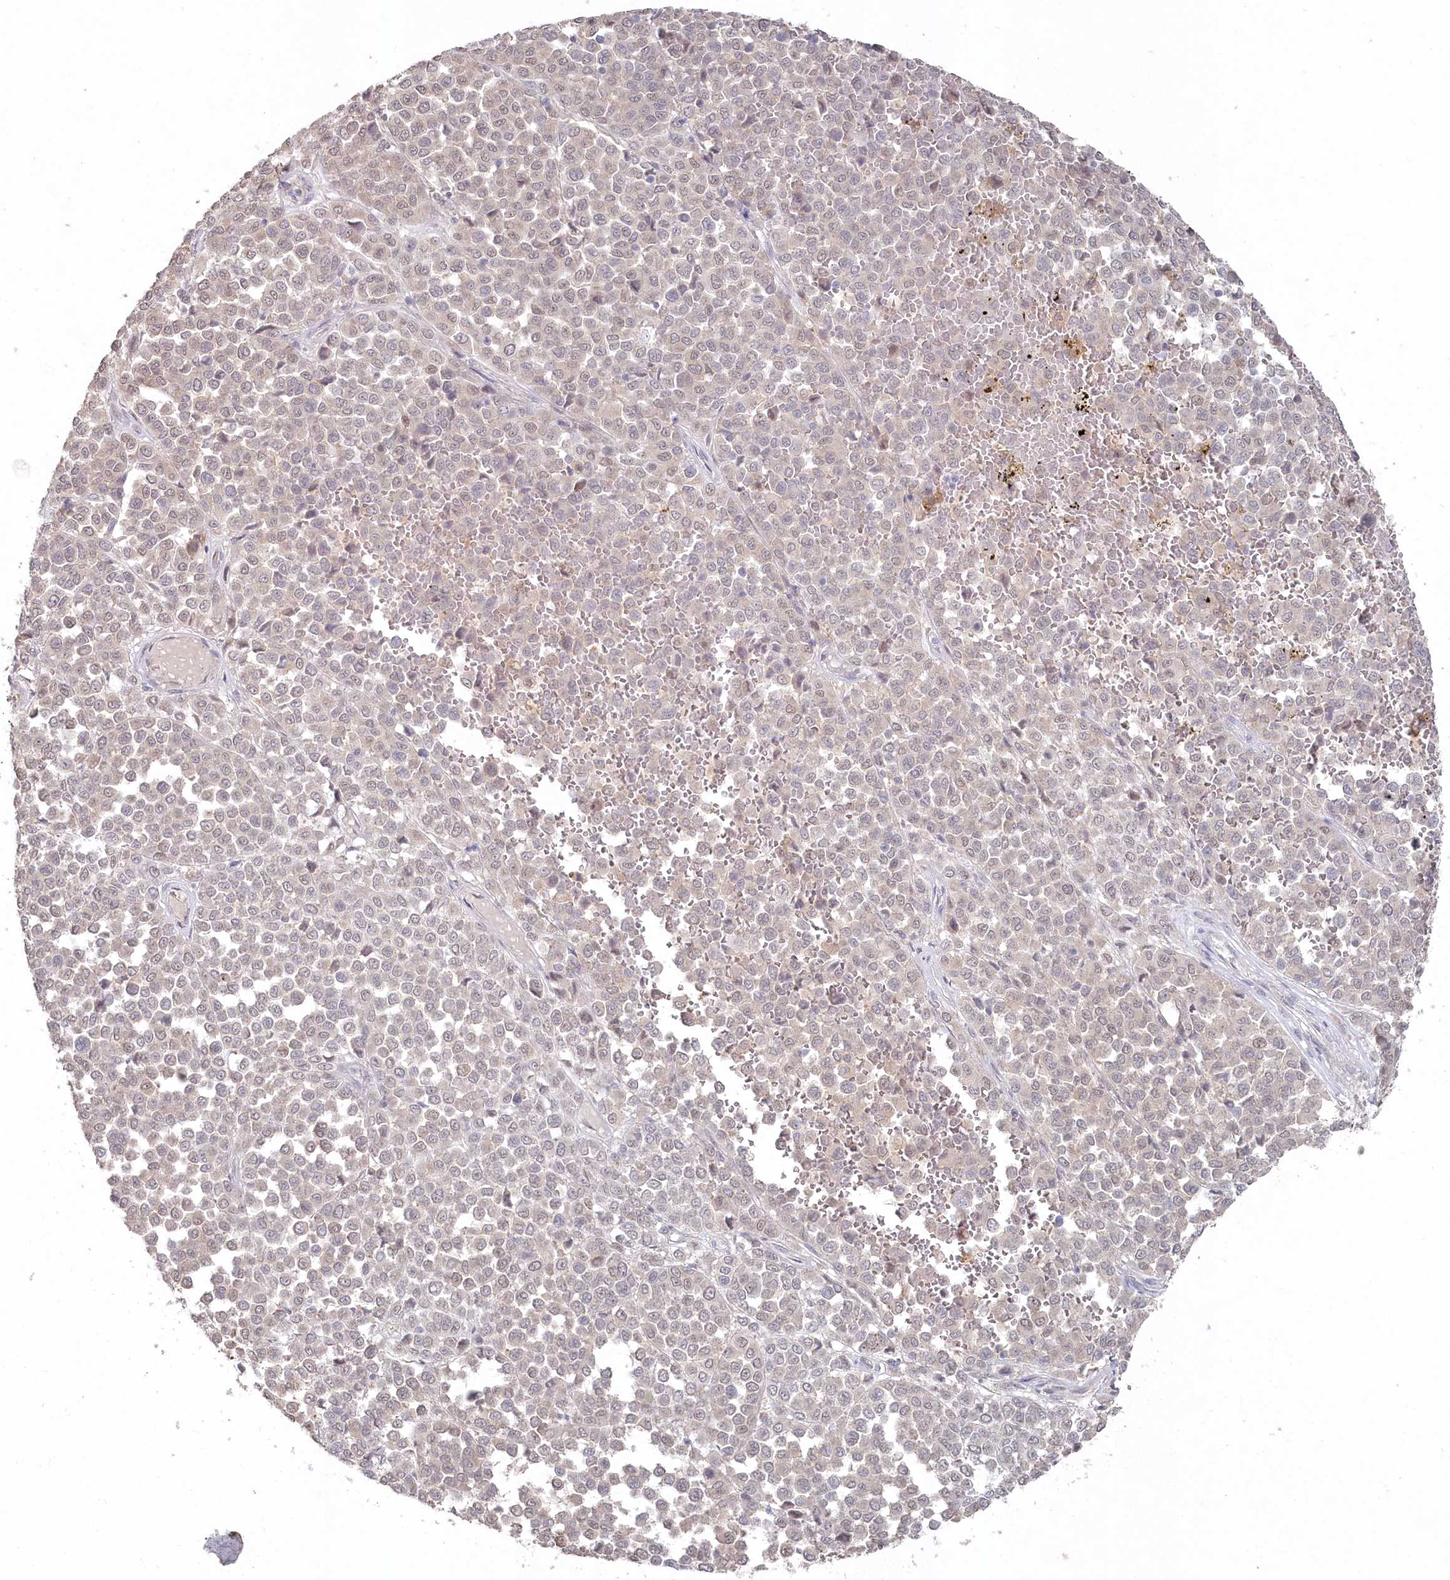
{"staining": {"intensity": "negative", "quantity": "none", "location": "none"}, "tissue": "melanoma", "cell_type": "Tumor cells", "image_type": "cancer", "snomed": [{"axis": "morphology", "description": "Malignant melanoma, Metastatic site"}, {"axis": "topography", "description": "Pancreas"}], "caption": "Immunohistochemical staining of human malignant melanoma (metastatic site) demonstrates no significant expression in tumor cells.", "gene": "TGFBRAP1", "patient": {"sex": "female", "age": 30}}